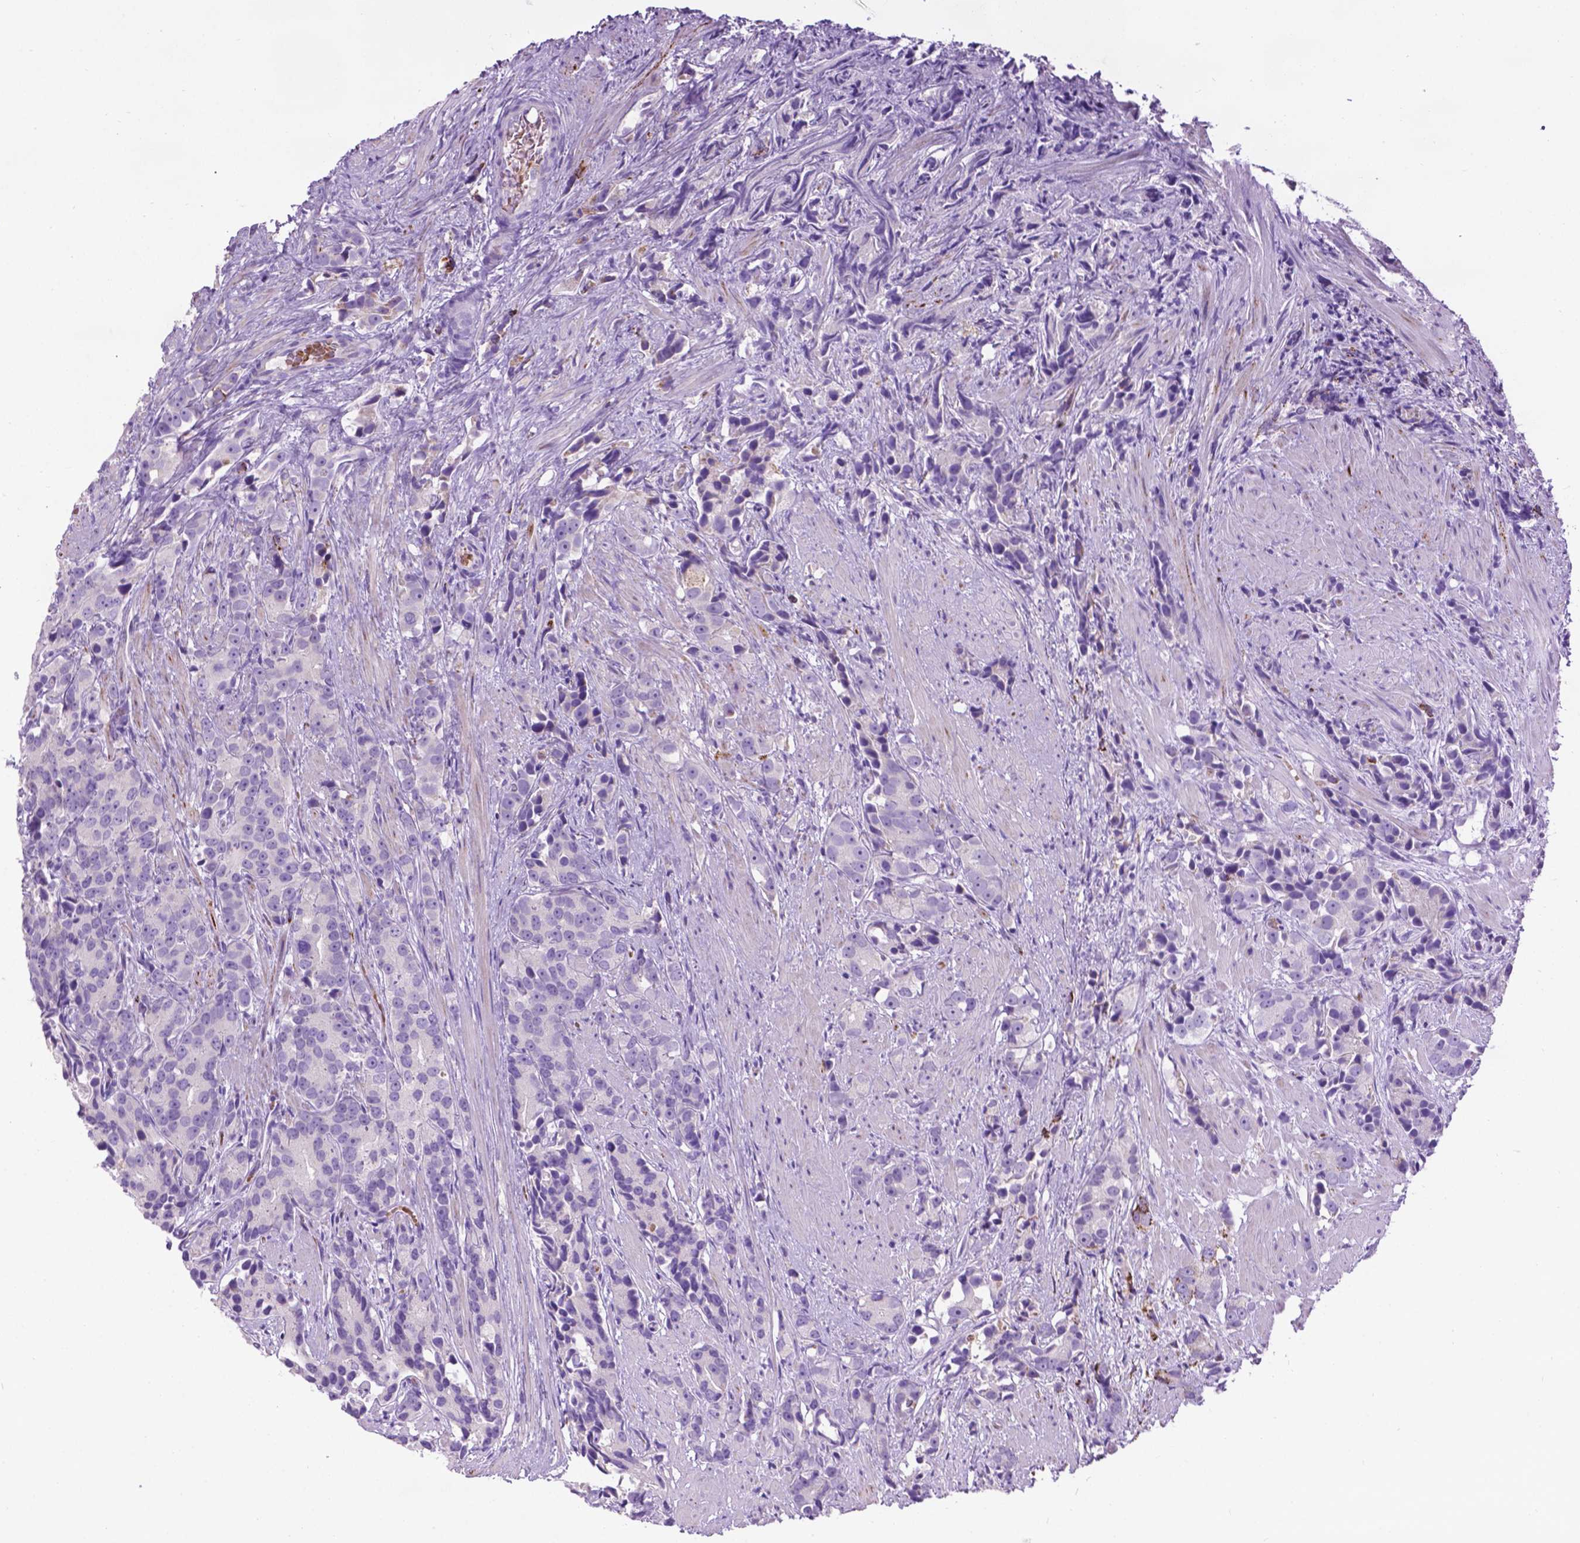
{"staining": {"intensity": "negative", "quantity": "none", "location": "none"}, "tissue": "prostate cancer", "cell_type": "Tumor cells", "image_type": "cancer", "snomed": [{"axis": "morphology", "description": "Adenocarcinoma, High grade"}, {"axis": "topography", "description": "Prostate"}], "caption": "Protein analysis of high-grade adenocarcinoma (prostate) reveals no significant staining in tumor cells.", "gene": "TMEM132E", "patient": {"sex": "male", "age": 90}}